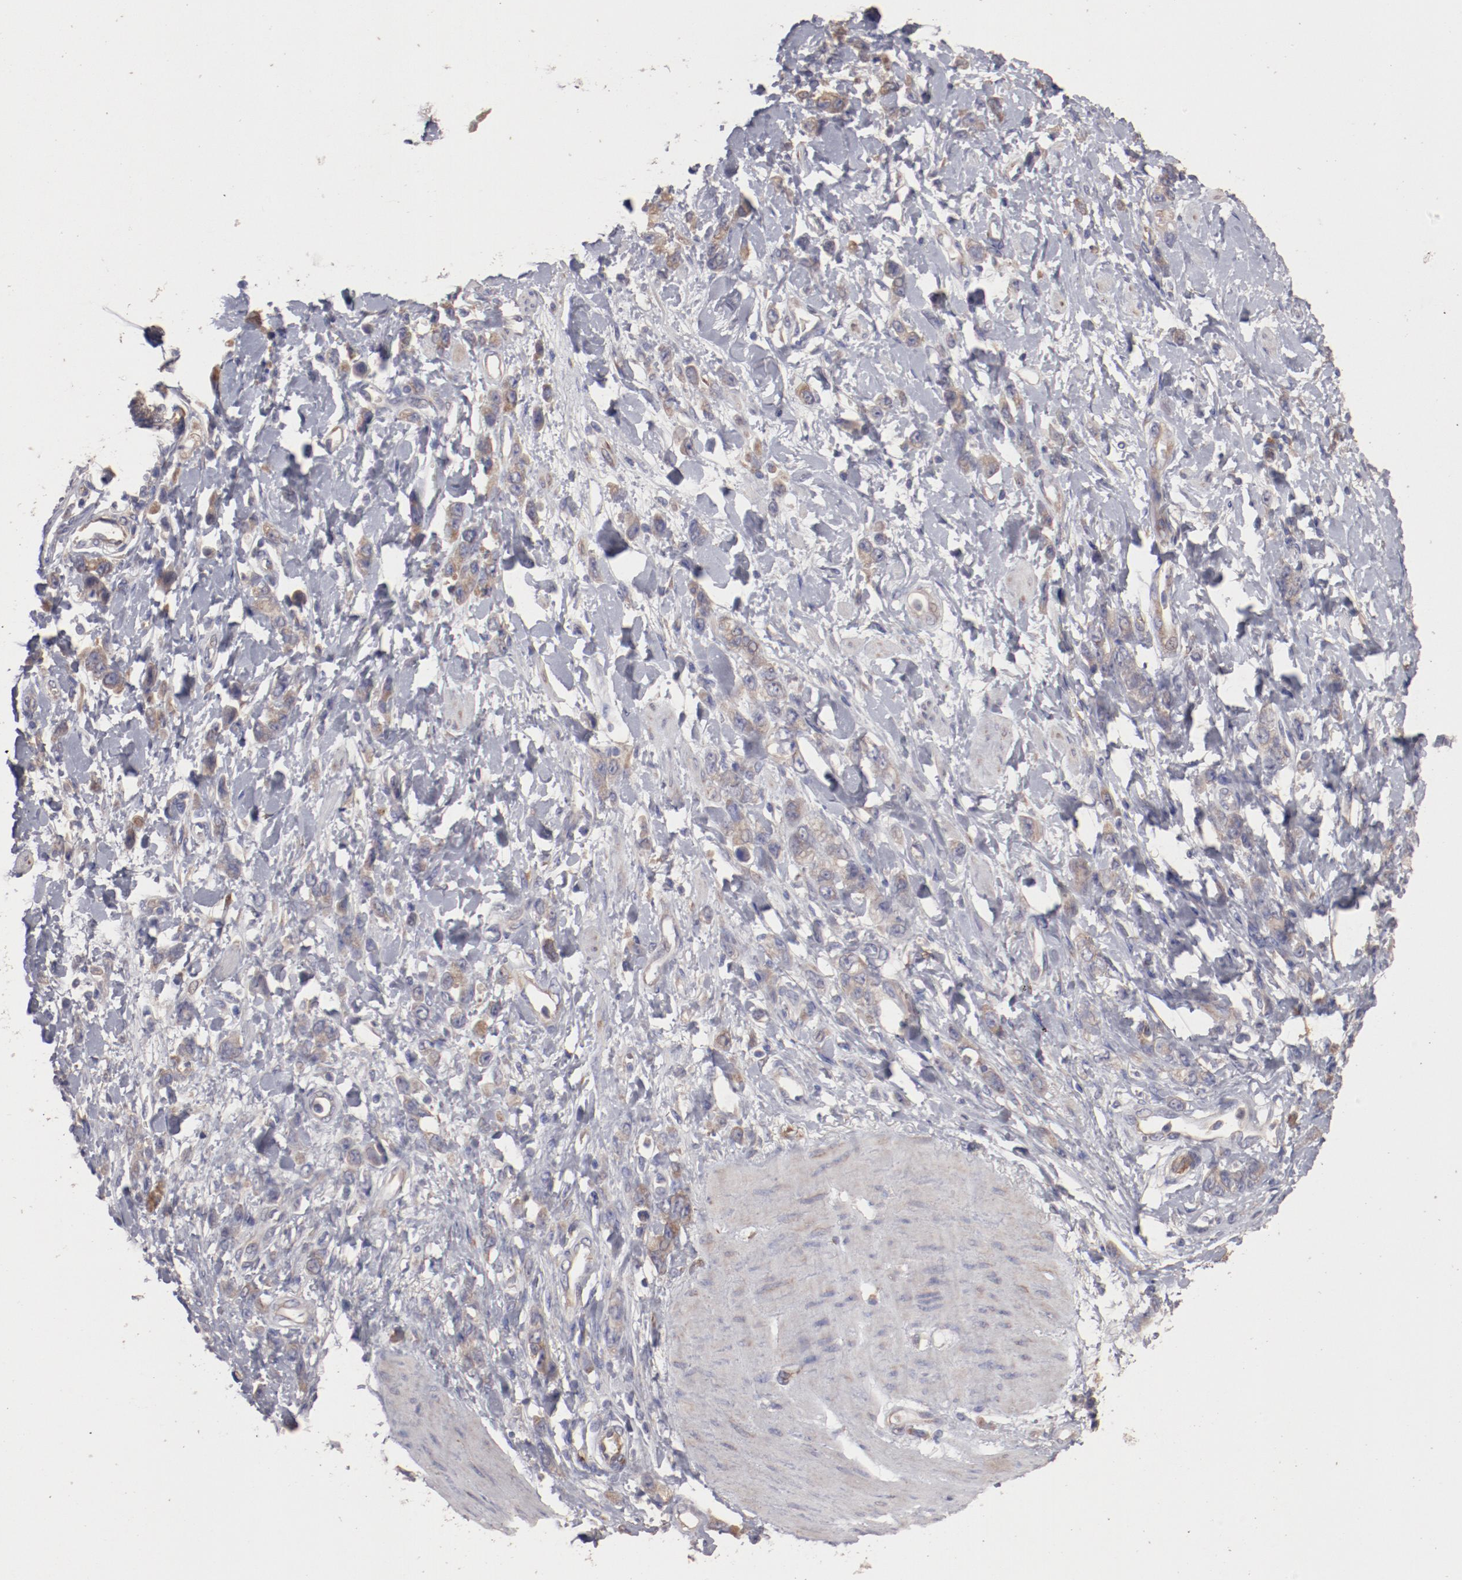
{"staining": {"intensity": "weak", "quantity": "25%-75%", "location": "cytoplasmic/membranous"}, "tissue": "stomach cancer", "cell_type": "Tumor cells", "image_type": "cancer", "snomed": [{"axis": "morphology", "description": "Normal tissue, NOS"}, {"axis": "morphology", "description": "Adenocarcinoma, NOS"}, {"axis": "topography", "description": "Stomach"}], "caption": "Weak cytoplasmic/membranous expression is identified in approximately 25%-75% of tumor cells in stomach cancer.", "gene": "ENTPD5", "patient": {"sex": "male", "age": 82}}